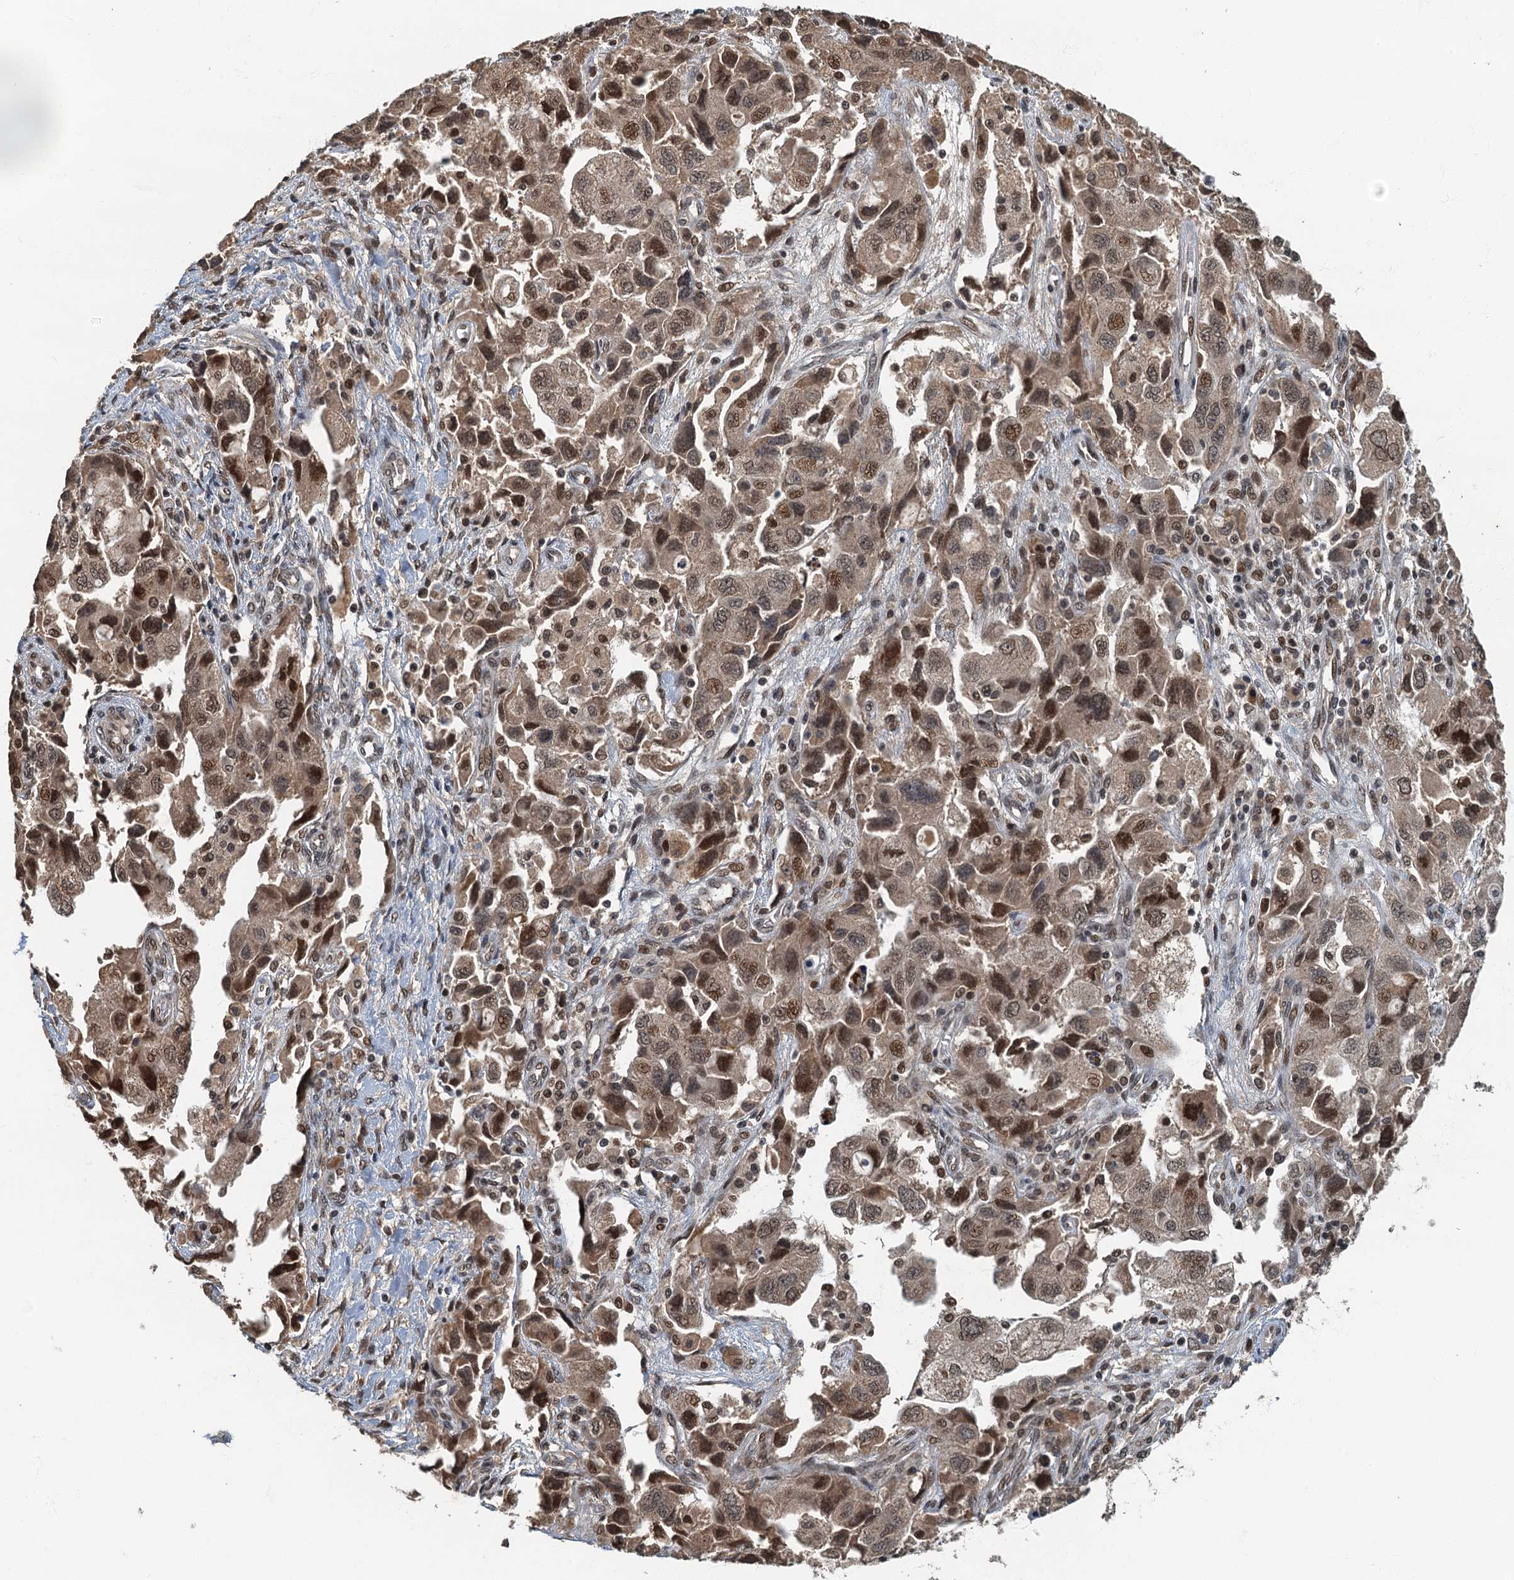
{"staining": {"intensity": "moderate", "quantity": ">75%", "location": "cytoplasmic/membranous,nuclear"}, "tissue": "ovarian cancer", "cell_type": "Tumor cells", "image_type": "cancer", "snomed": [{"axis": "morphology", "description": "Carcinoma, NOS"}, {"axis": "morphology", "description": "Cystadenocarcinoma, serous, NOS"}, {"axis": "topography", "description": "Ovary"}], "caption": "The photomicrograph reveals a brown stain indicating the presence of a protein in the cytoplasmic/membranous and nuclear of tumor cells in ovarian cancer (carcinoma).", "gene": "CKAP2L", "patient": {"sex": "female", "age": 69}}